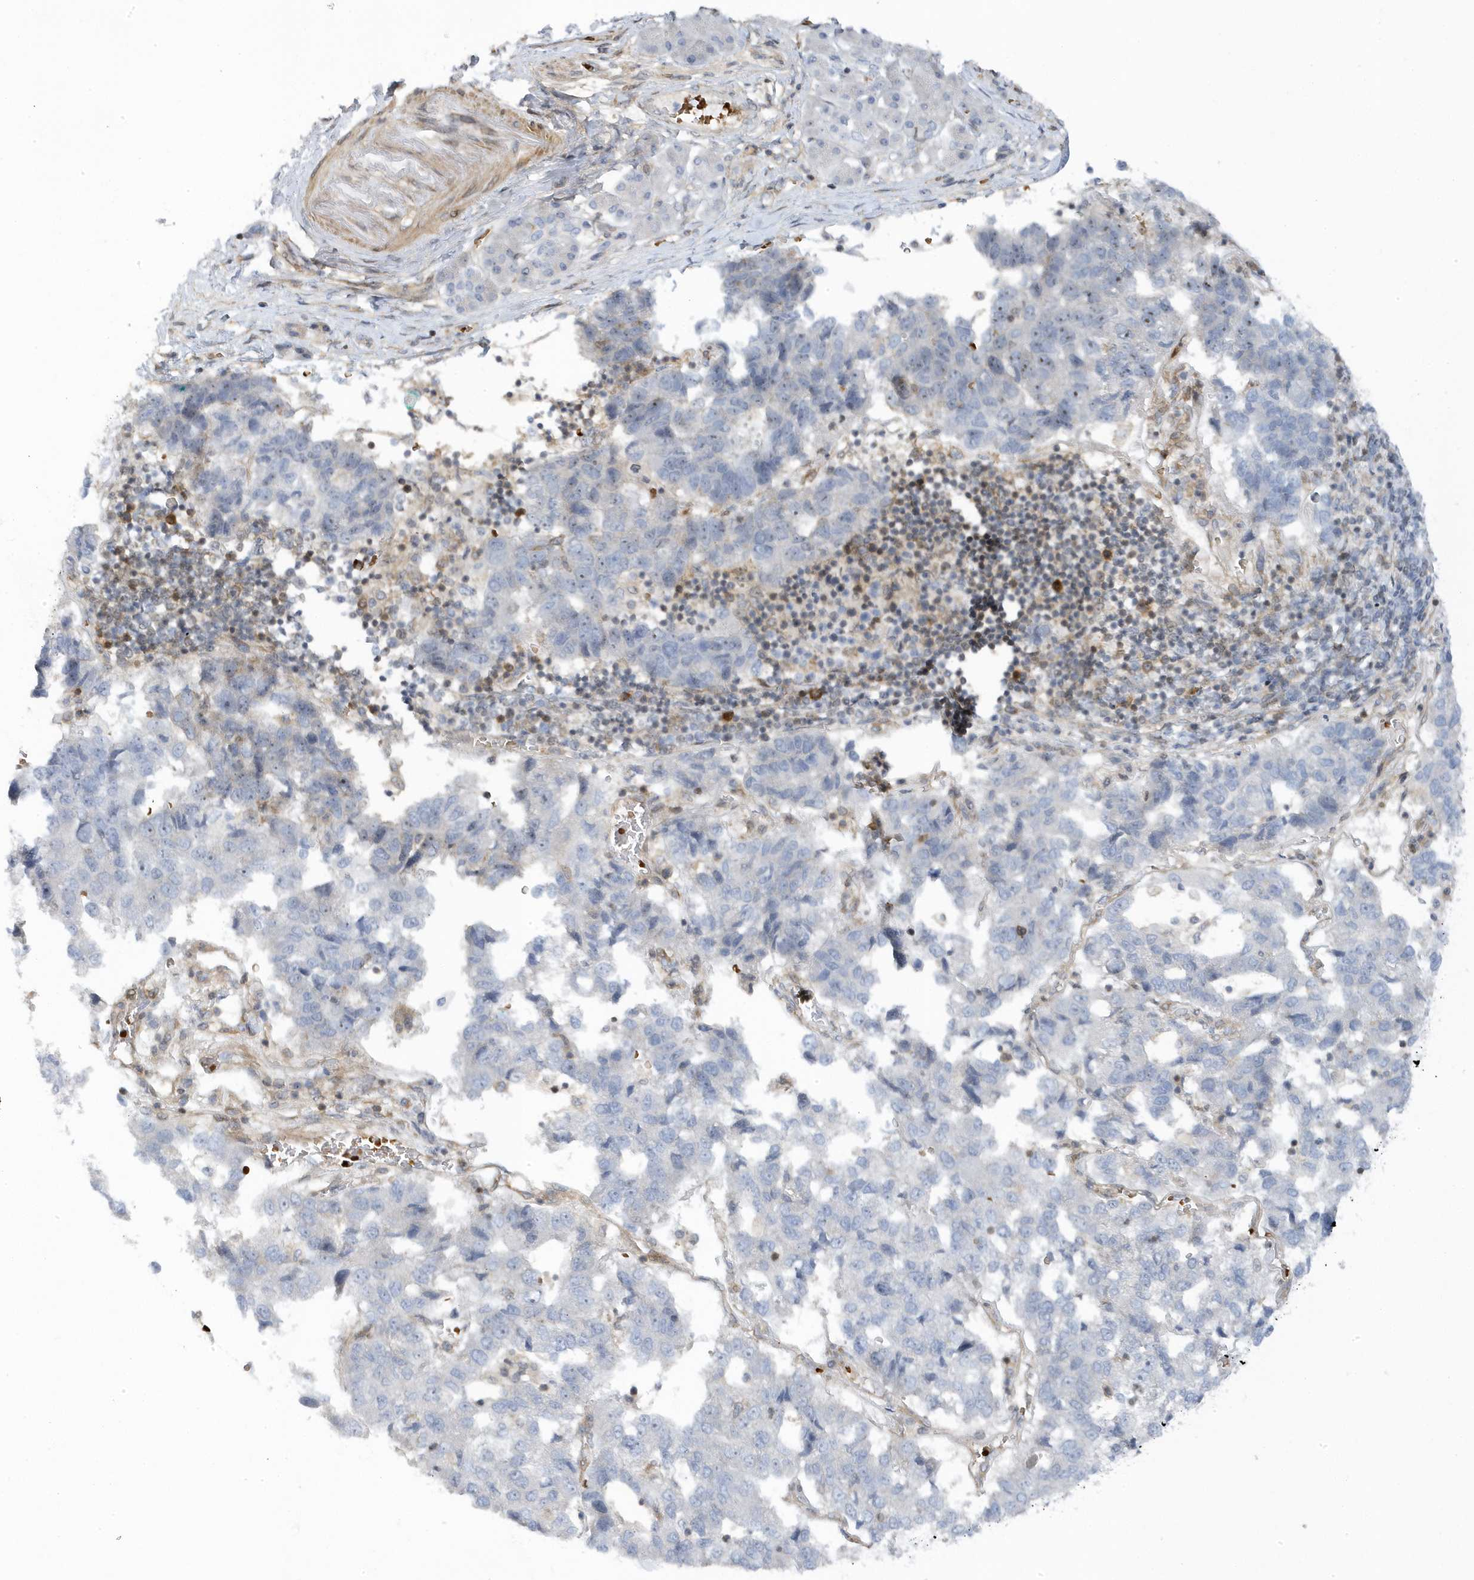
{"staining": {"intensity": "negative", "quantity": "none", "location": "none"}, "tissue": "pancreatic cancer", "cell_type": "Tumor cells", "image_type": "cancer", "snomed": [{"axis": "morphology", "description": "Adenocarcinoma, NOS"}, {"axis": "topography", "description": "Pancreas"}], "caption": "This is a histopathology image of immunohistochemistry staining of adenocarcinoma (pancreatic), which shows no staining in tumor cells. (Immunohistochemistry (ihc), brightfield microscopy, high magnification).", "gene": "MAP7D3", "patient": {"sex": "female", "age": 61}}